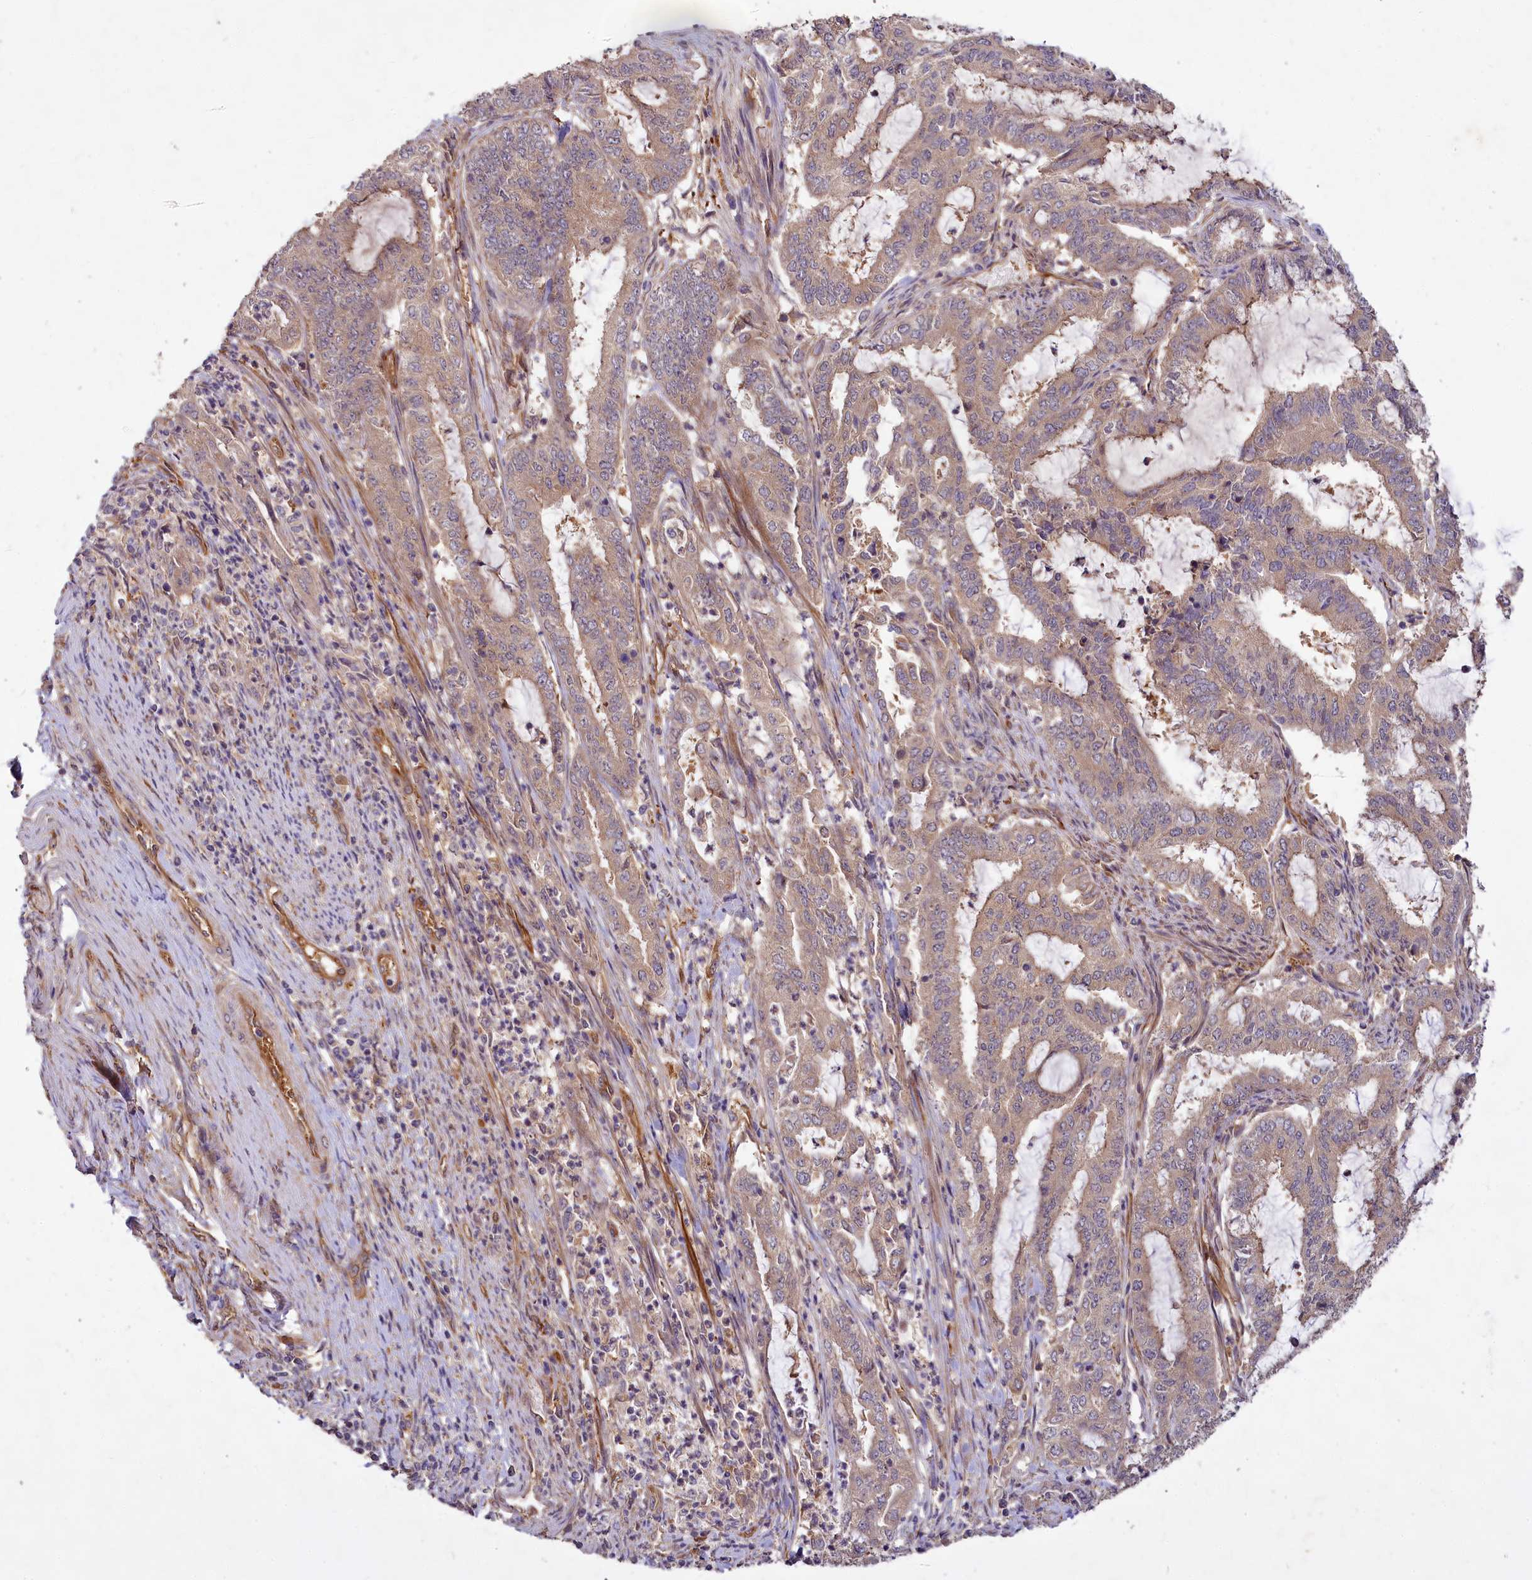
{"staining": {"intensity": "weak", "quantity": ">75%", "location": "cytoplasmic/membranous"}, "tissue": "endometrial cancer", "cell_type": "Tumor cells", "image_type": "cancer", "snomed": [{"axis": "morphology", "description": "Adenocarcinoma, NOS"}, {"axis": "topography", "description": "Endometrium"}], "caption": "Weak cytoplasmic/membranous expression is present in approximately >75% of tumor cells in endometrial cancer (adenocarcinoma).", "gene": "PKN2", "patient": {"sex": "female", "age": 51}}